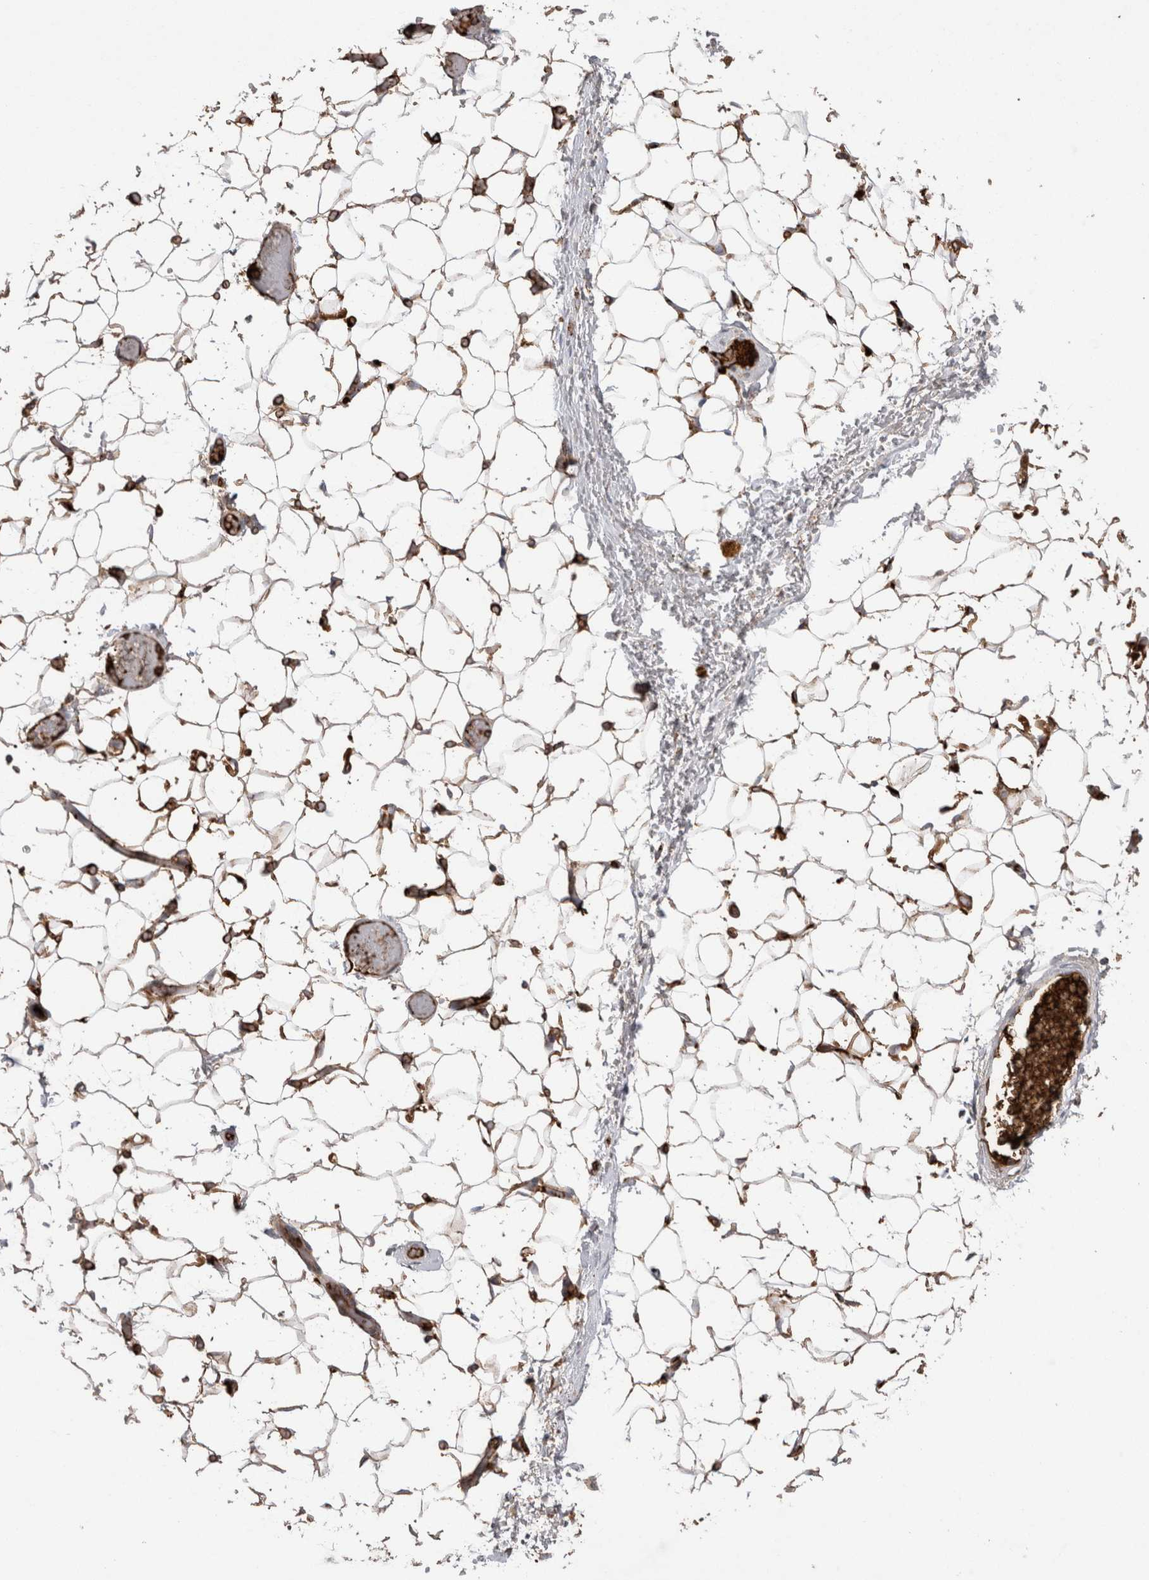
{"staining": {"intensity": "strong", "quantity": ">75%", "location": "cytoplasmic/membranous"}, "tissue": "adipose tissue", "cell_type": "Adipocytes", "image_type": "normal", "snomed": [{"axis": "morphology", "description": "Normal tissue, NOS"}, {"axis": "topography", "description": "Kidney"}, {"axis": "topography", "description": "Peripheral nerve tissue"}], "caption": "Immunohistochemistry (IHC) (DAB (3,3'-diaminobenzidine)) staining of benign adipose tissue shows strong cytoplasmic/membranous protein positivity in approximately >75% of adipocytes.", "gene": "DARS2", "patient": {"sex": "male", "age": 7}}